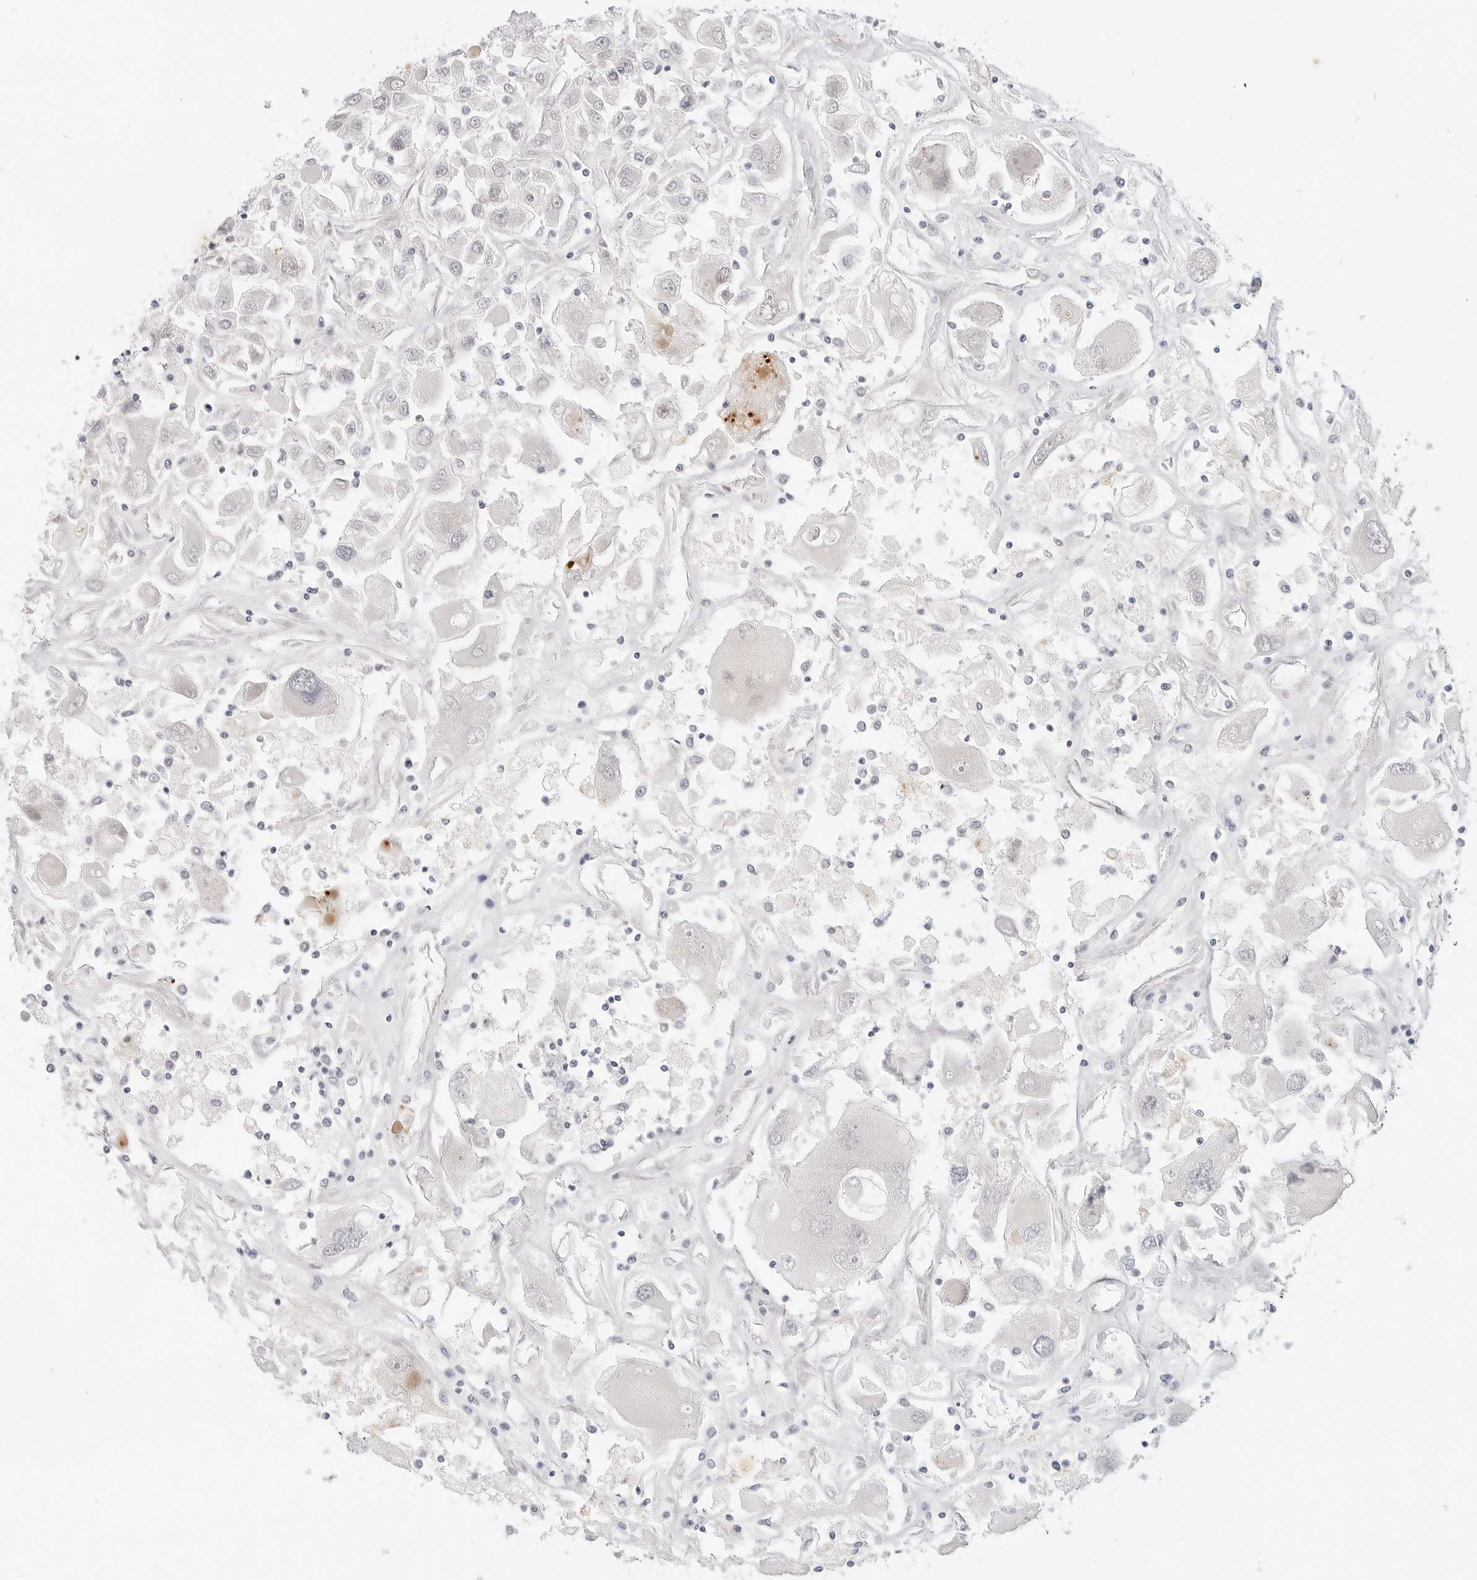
{"staining": {"intensity": "negative", "quantity": "none", "location": "none"}, "tissue": "renal cancer", "cell_type": "Tumor cells", "image_type": "cancer", "snomed": [{"axis": "morphology", "description": "Adenocarcinoma, NOS"}, {"axis": "topography", "description": "Kidney"}], "caption": "Immunohistochemical staining of renal cancer exhibits no significant positivity in tumor cells.", "gene": "SPIDR", "patient": {"sex": "female", "age": 52}}